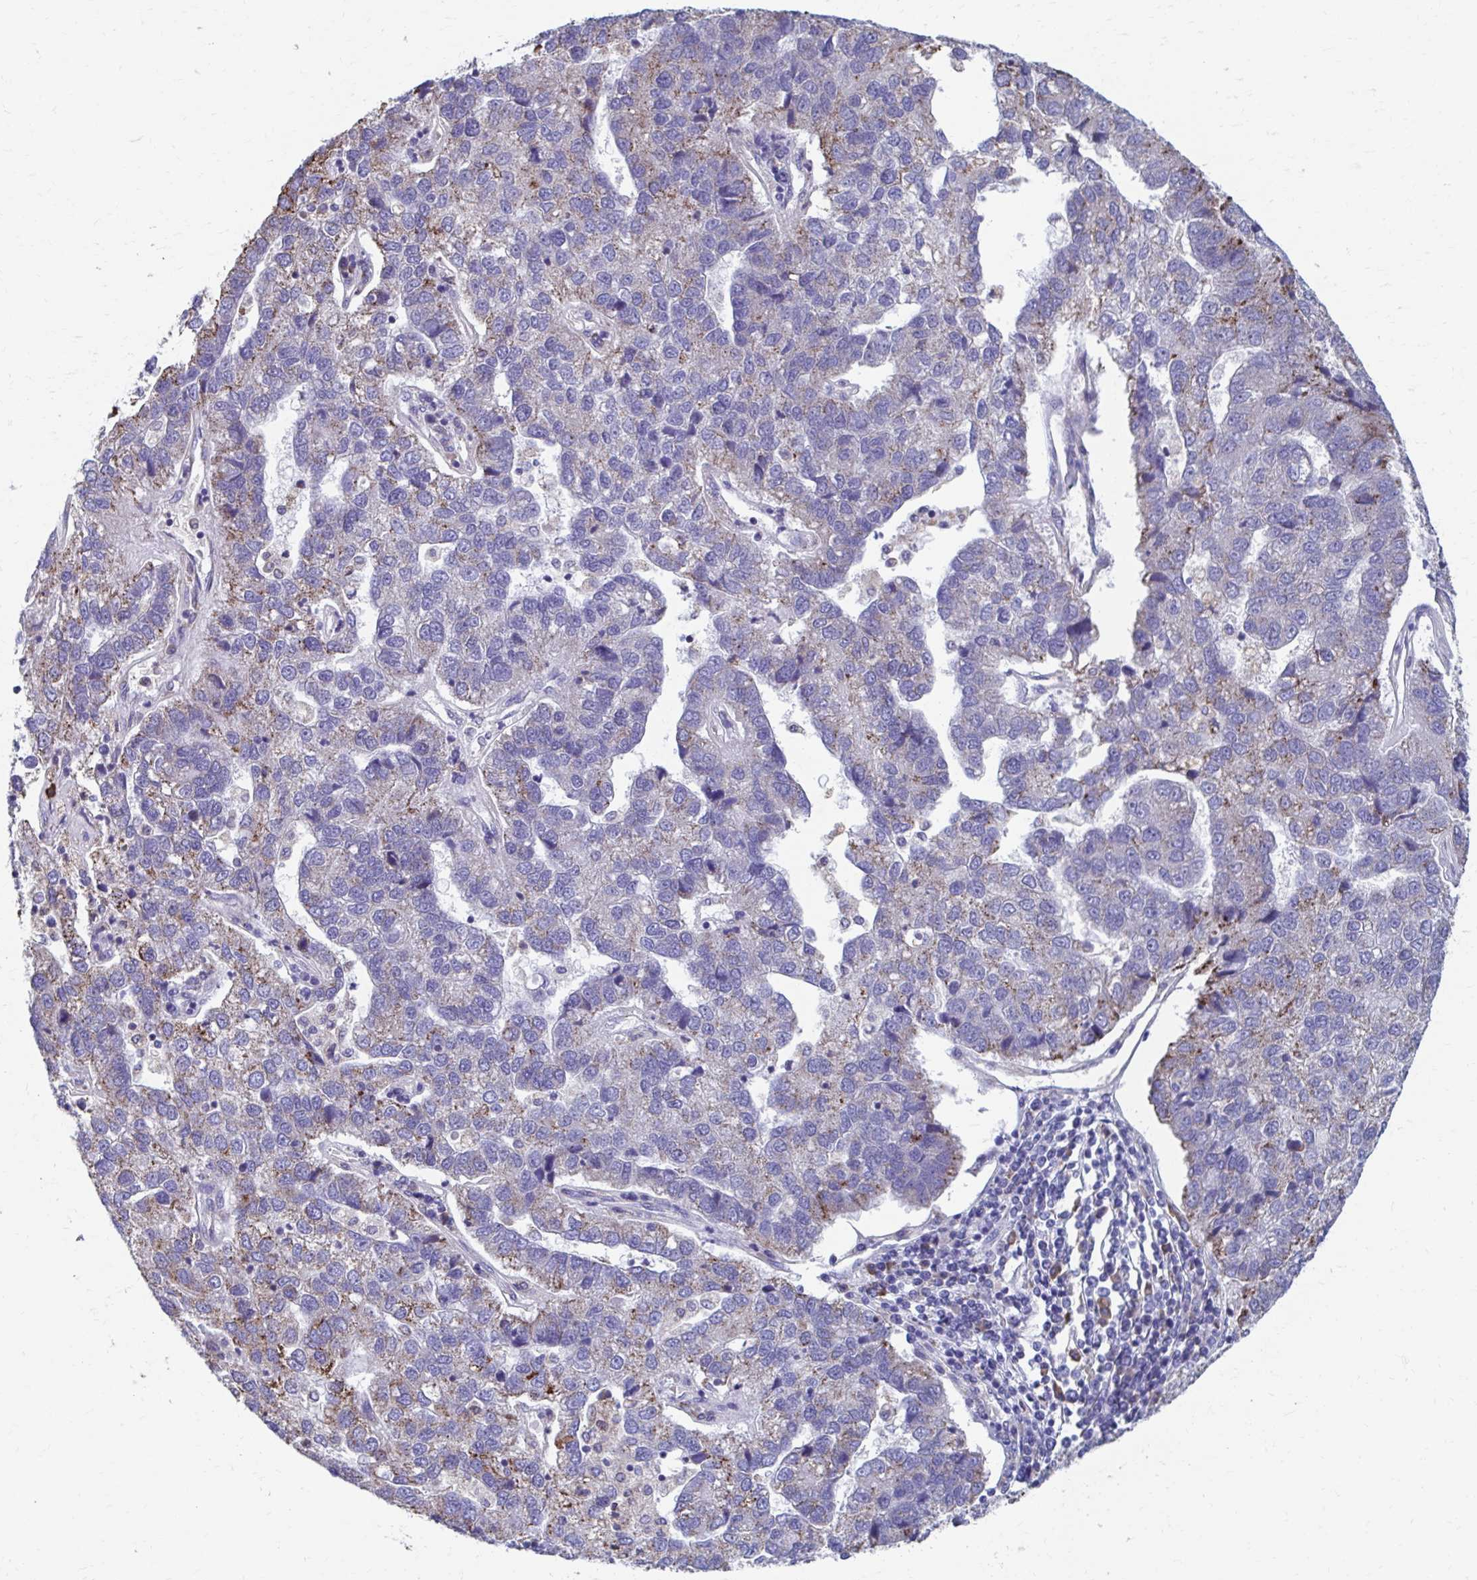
{"staining": {"intensity": "weak", "quantity": "<25%", "location": "cytoplasmic/membranous"}, "tissue": "pancreatic cancer", "cell_type": "Tumor cells", "image_type": "cancer", "snomed": [{"axis": "morphology", "description": "Adenocarcinoma, NOS"}, {"axis": "topography", "description": "Pancreas"}], "caption": "Immunohistochemical staining of human pancreatic cancer (adenocarcinoma) exhibits no significant expression in tumor cells.", "gene": "FKBP2", "patient": {"sex": "female", "age": 61}}